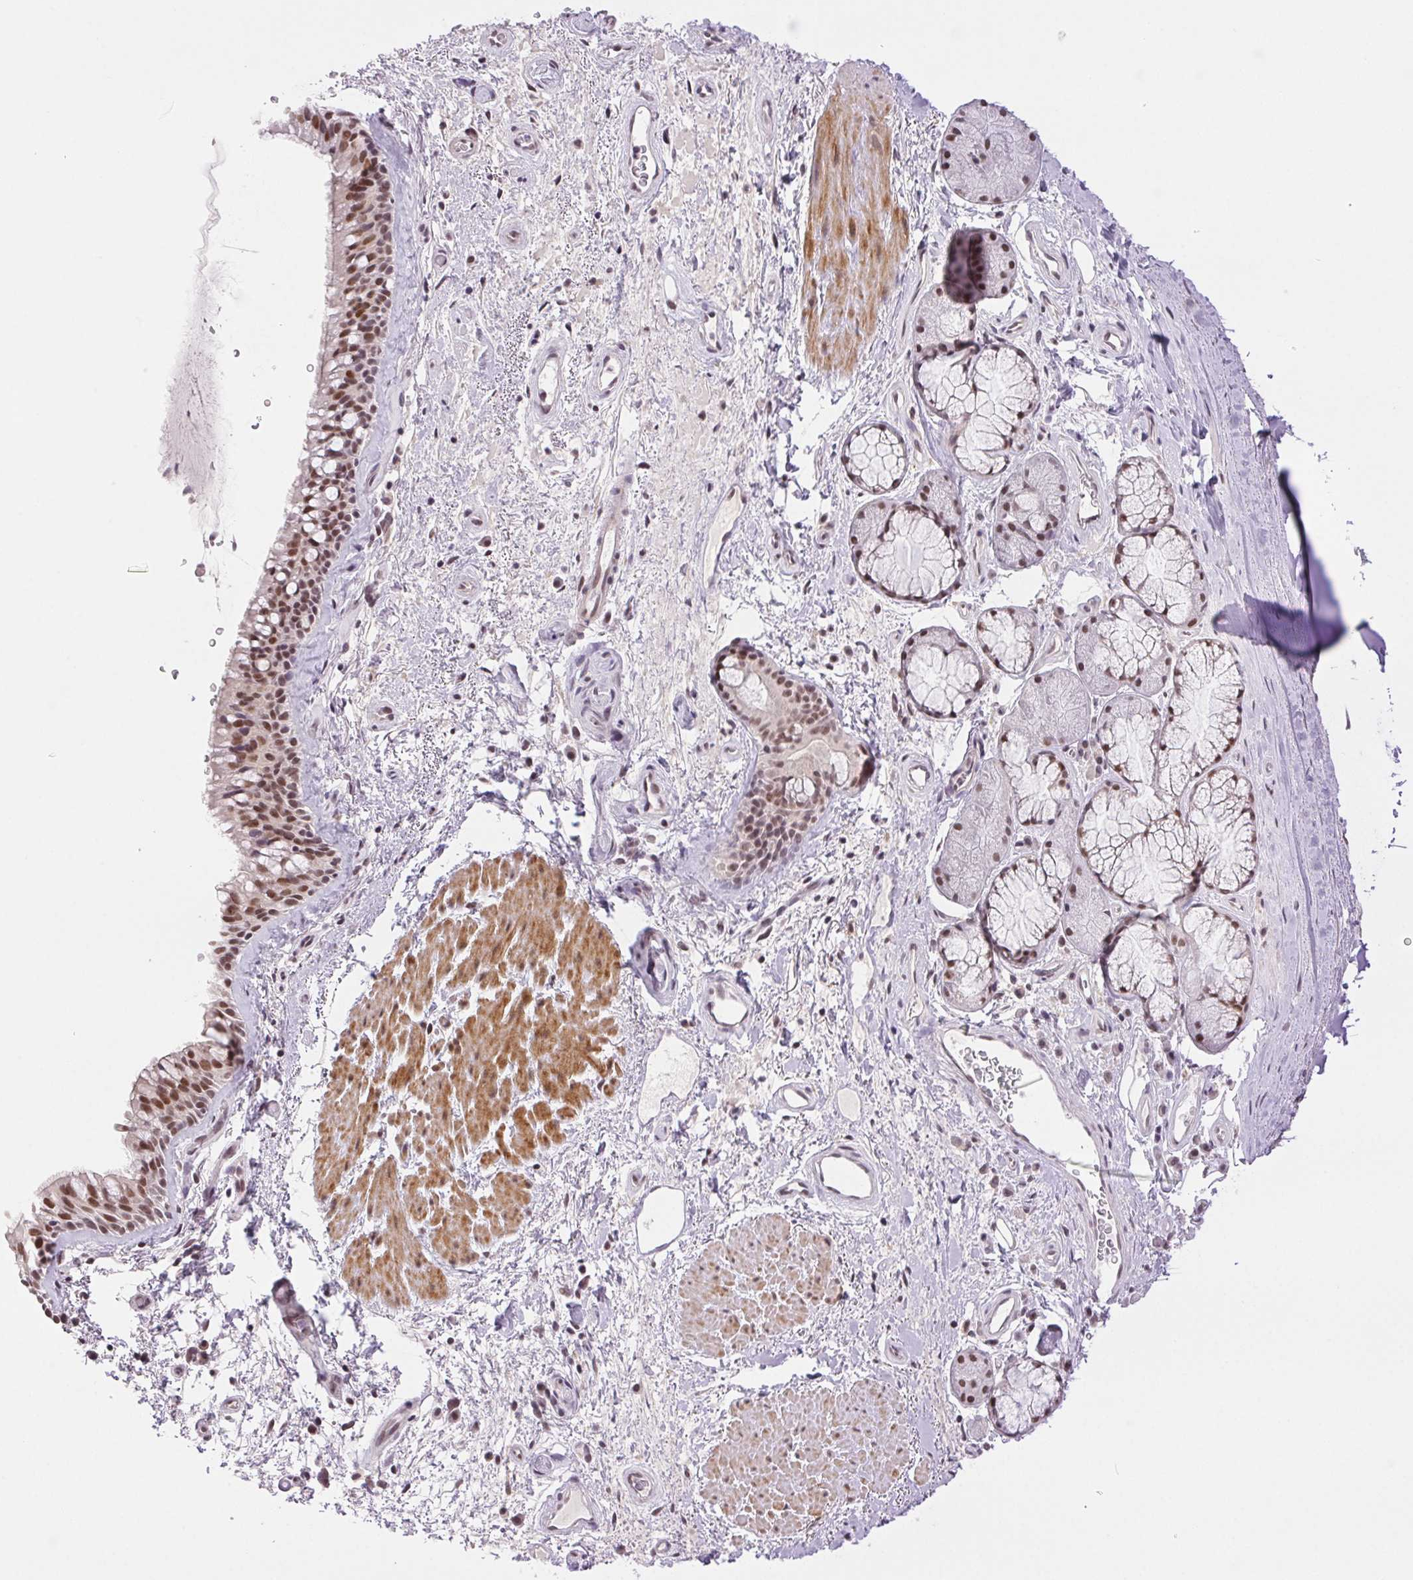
{"staining": {"intensity": "moderate", "quantity": ">75%", "location": "nuclear"}, "tissue": "bronchus", "cell_type": "Respiratory epithelial cells", "image_type": "normal", "snomed": [{"axis": "morphology", "description": "Normal tissue, NOS"}, {"axis": "topography", "description": "Bronchus"}], "caption": "Immunohistochemistry staining of unremarkable bronchus, which reveals medium levels of moderate nuclear positivity in approximately >75% of respiratory epithelial cells indicating moderate nuclear protein expression. The staining was performed using DAB (3,3'-diaminobenzidine) (brown) for protein detection and nuclei were counterstained in hematoxylin (blue).", "gene": "PRPF18", "patient": {"sex": "male", "age": 48}}